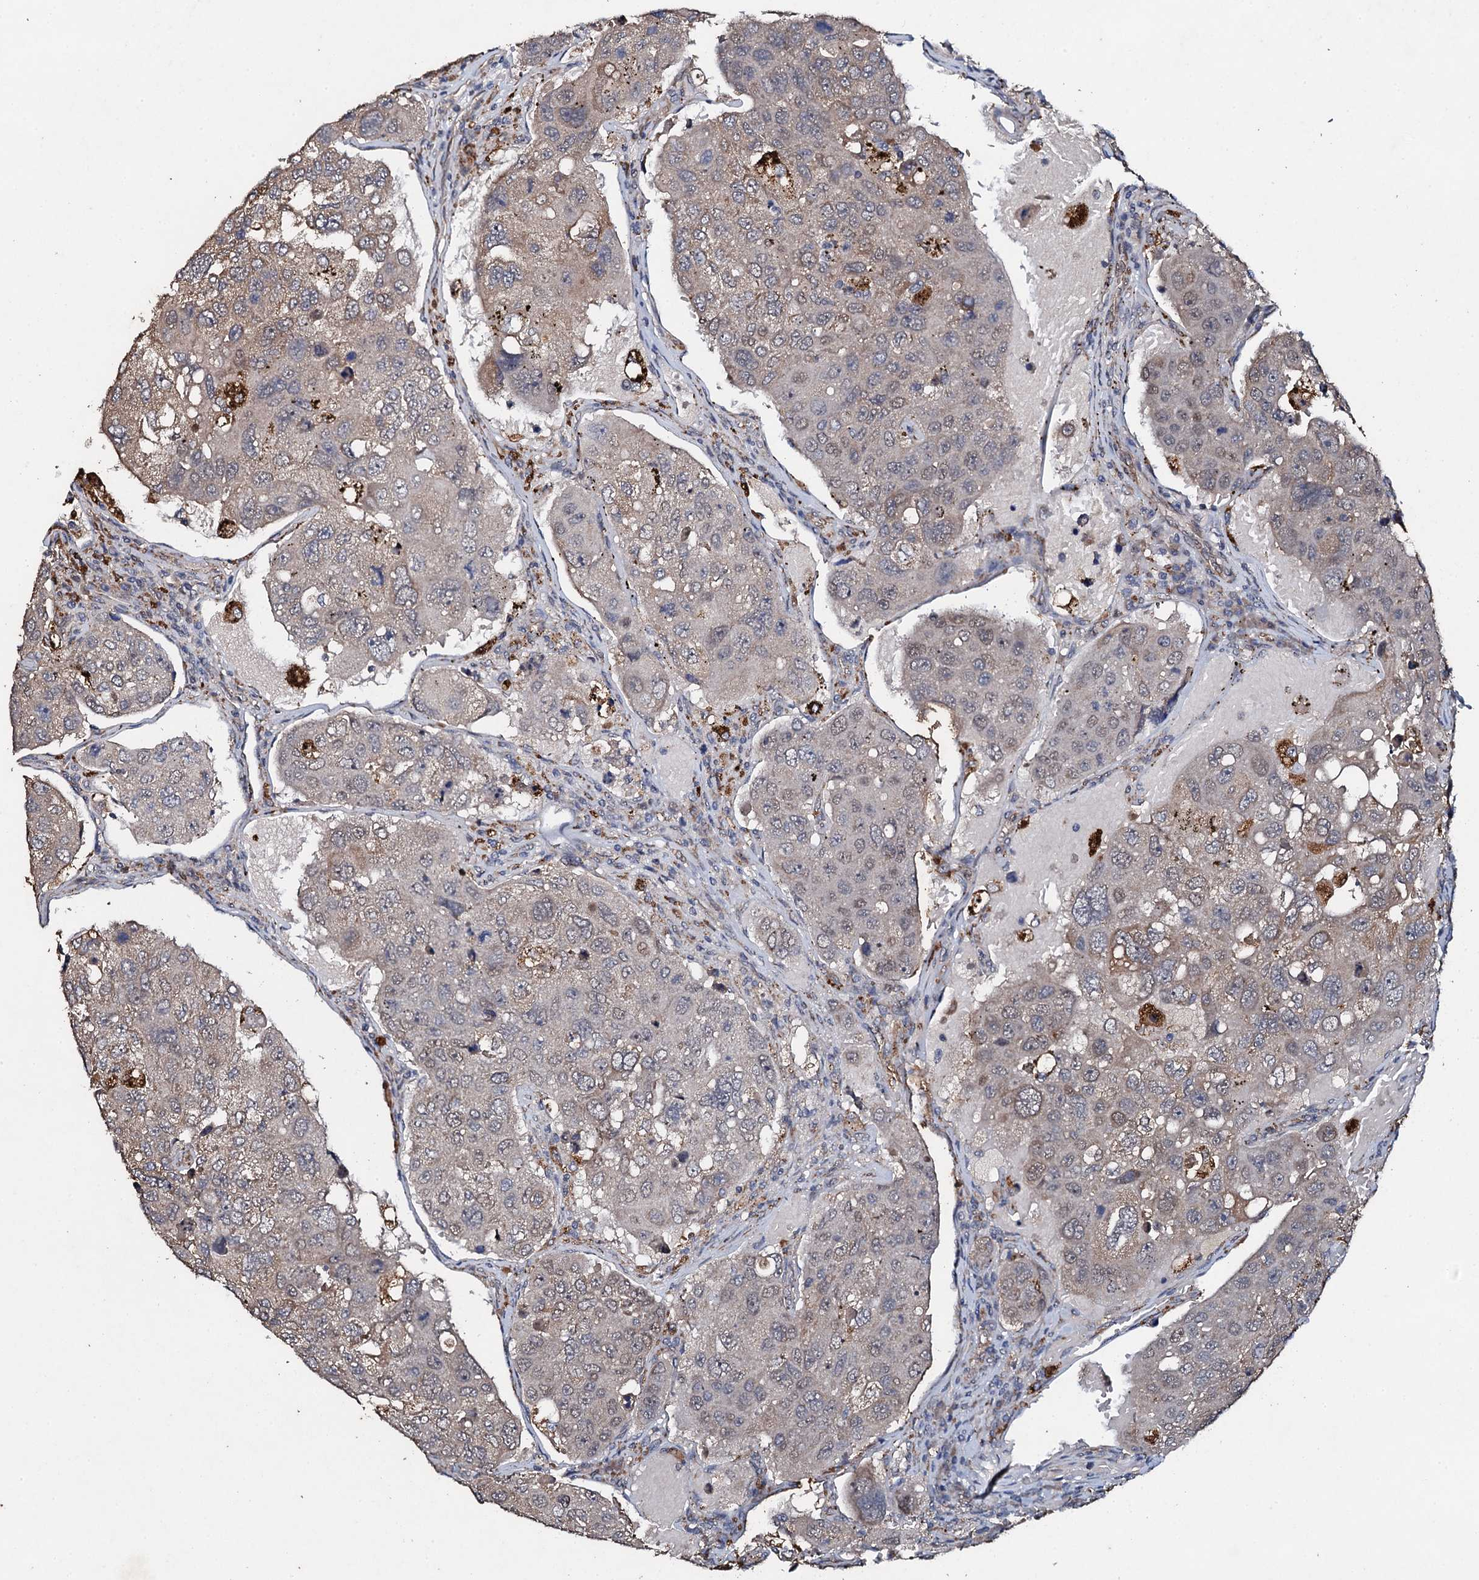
{"staining": {"intensity": "moderate", "quantity": "<25%", "location": "cytoplasmic/membranous"}, "tissue": "urothelial cancer", "cell_type": "Tumor cells", "image_type": "cancer", "snomed": [{"axis": "morphology", "description": "Urothelial carcinoma, High grade"}, {"axis": "topography", "description": "Lymph node"}, {"axis": "topography", "description": "Urinary bladder"}], "caption": "Immunohistochemical staining of urothelial cancer shows low levels of moderate cytoplasmic/membranous protein expression in about <25% of tumor cells.", "gene": "ADAMTS10", "patient": {"sex": "male", "age": 51}}